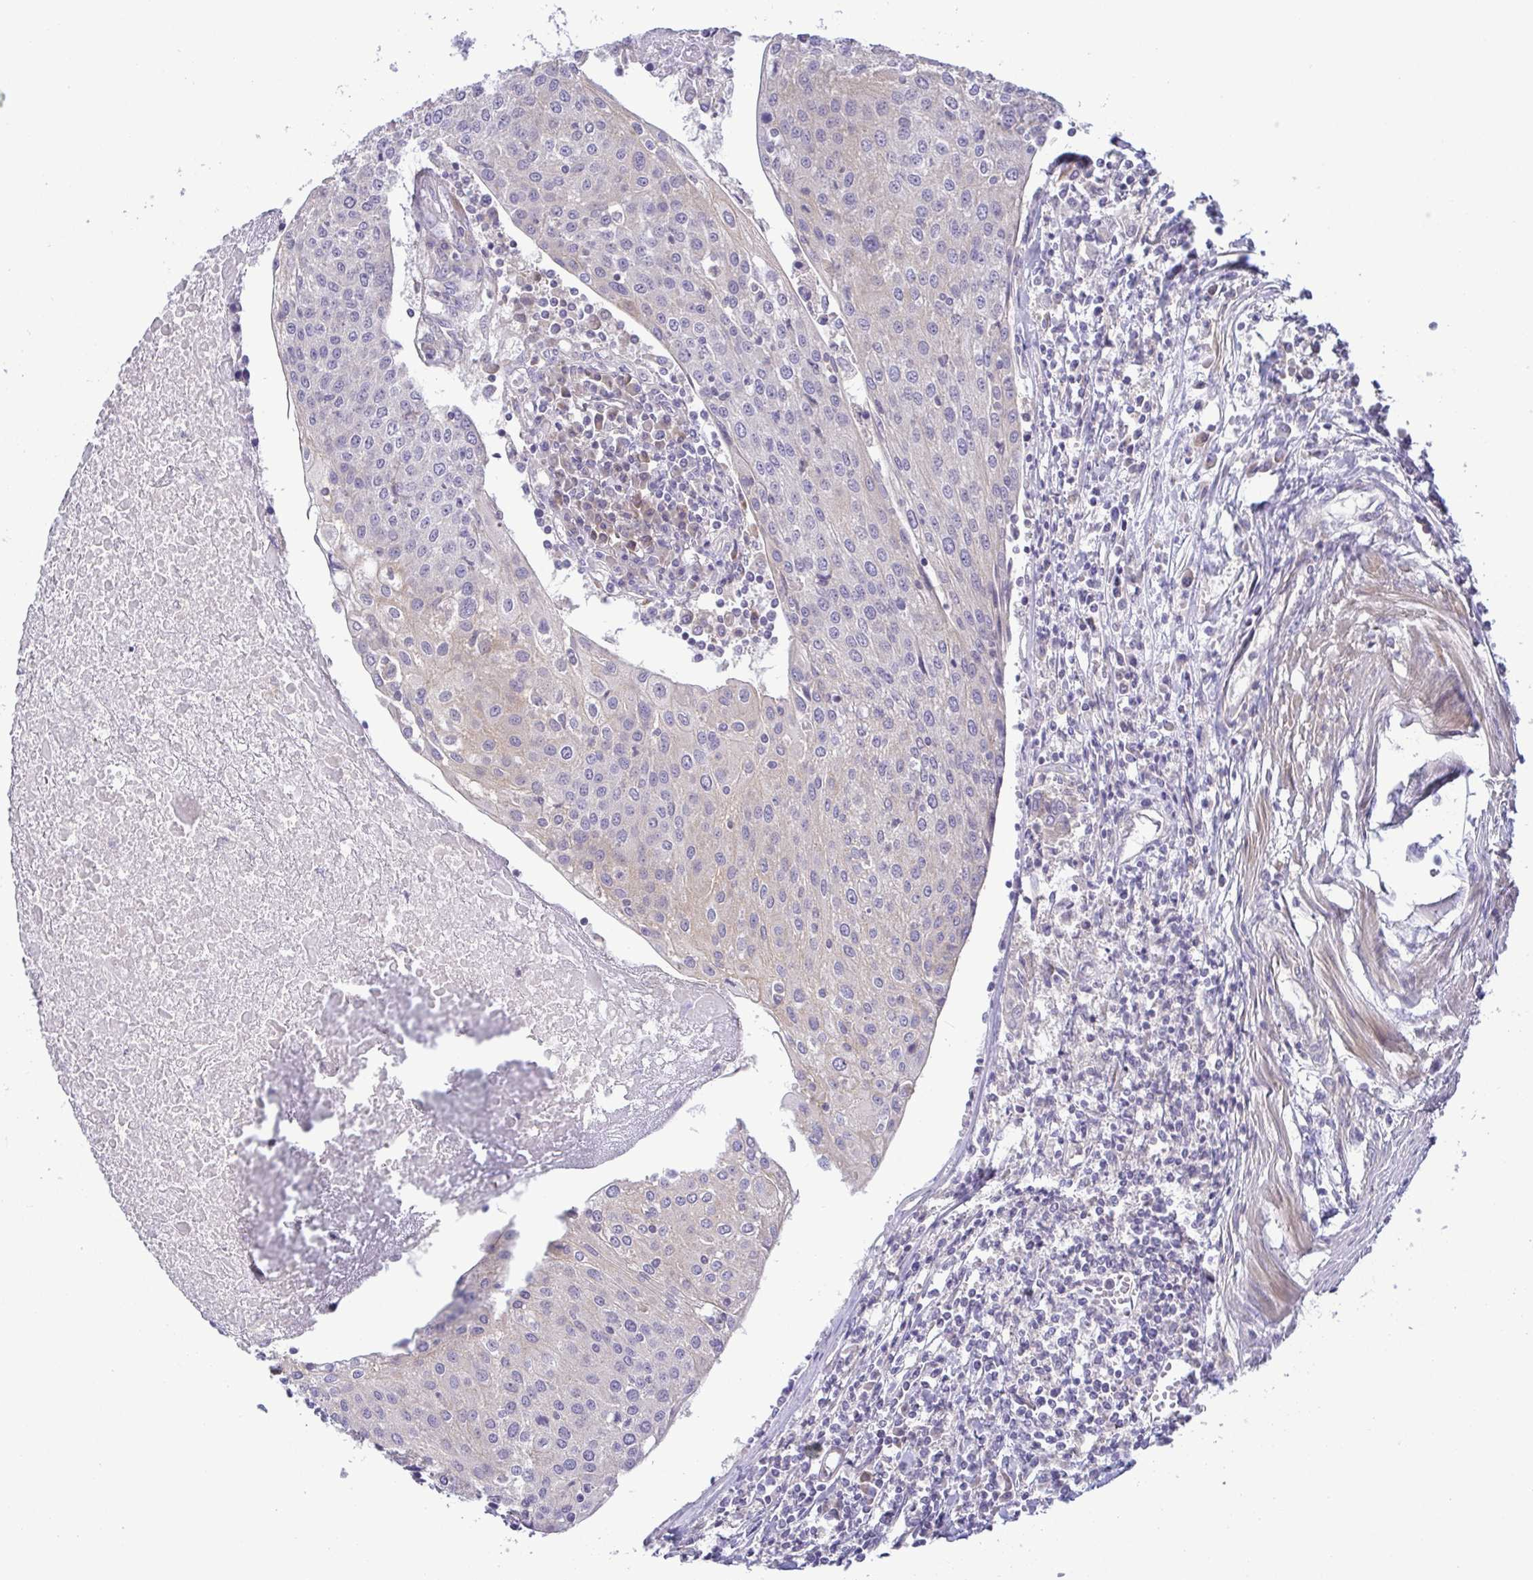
{"staining": {"intensity": "weak", "quantity": "<25%", "location": "cytoplasmic/membranous"}, "tissue": "urothelial cancer", "cell_type": "Tumor cells", "image_type": "cancer", "snomed": [{"axis": "morphology", "description": "Urothelial carcinoma, High grade"}, {"axis": "topography", "description": "Urinary bladder"}], "caption": "Tumor cells show no significant expression in urothelial carcinoma (high-grade).", "gene": "LMF2", "patient": {"sex": "female", "age": 85}}